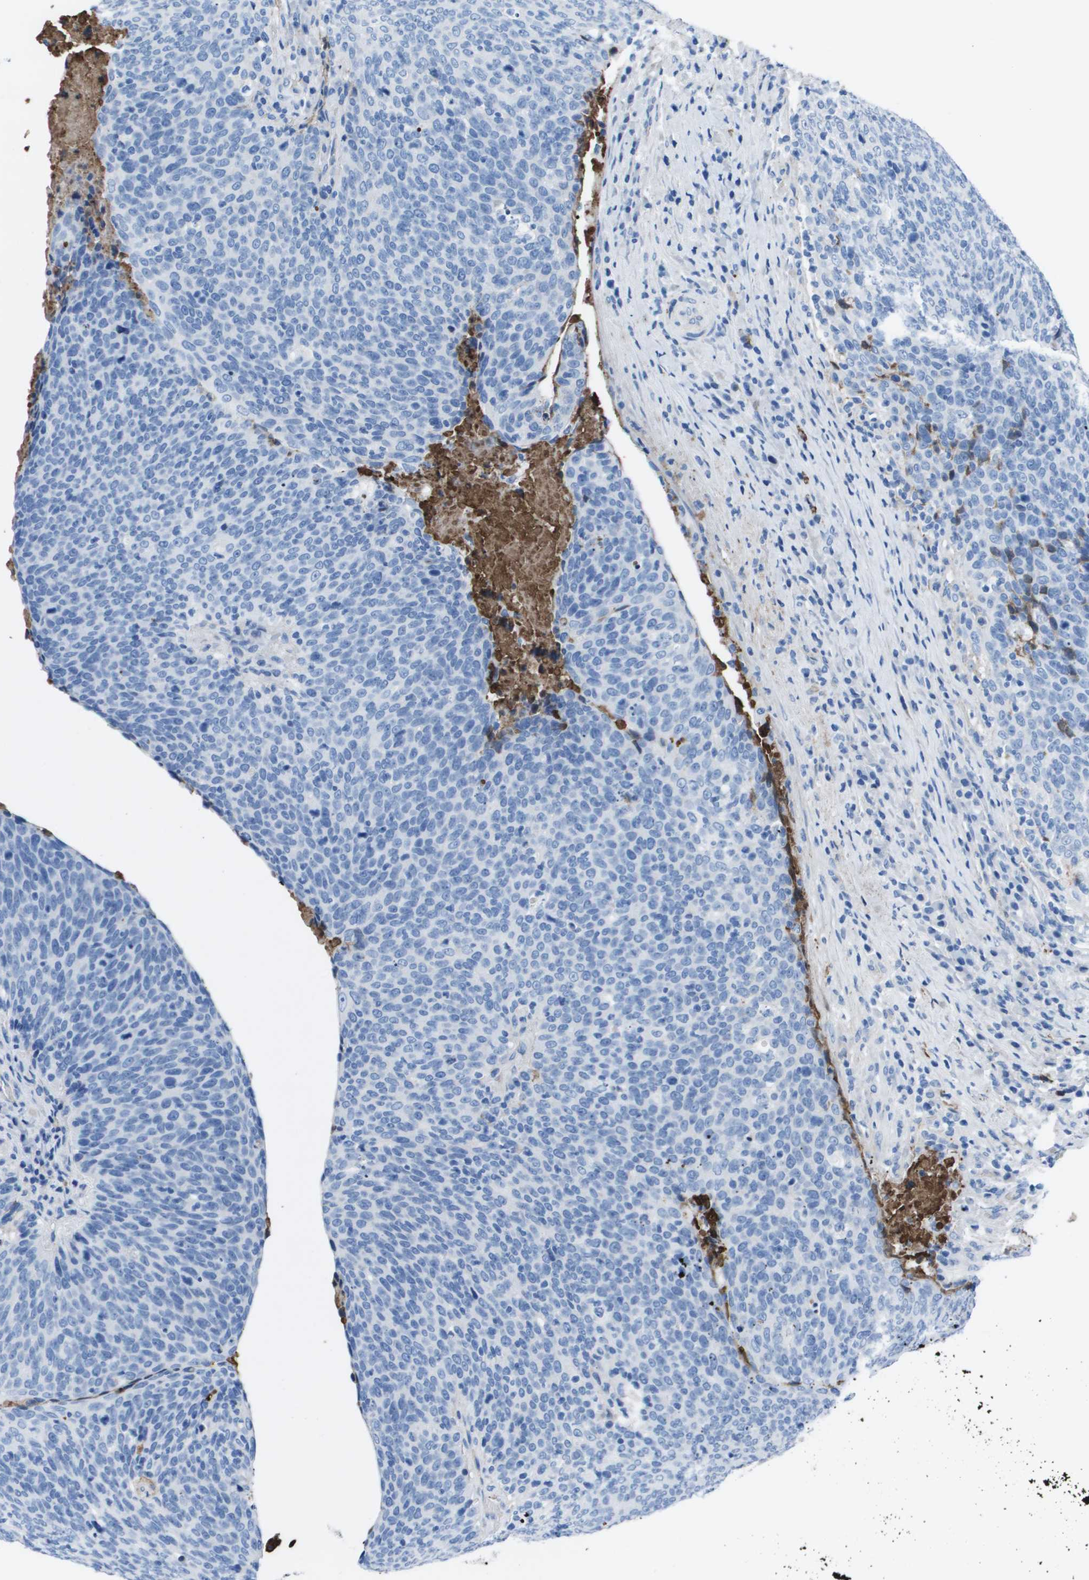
{"staining": {"intensity": "negative", "quantity": "none", "location": "none"}, "tissue": "head and neck cancer", "cell_type": "Tumor cells", "image_type": "cancer", "snomed": [{"axis": "morphology", "description": "Squamous cell carcinoma, NOS"}, {"axis": "morphology", "description": "Squamous cell carcinoma, metastatic, NOS"}, {"axis": "topography", "description": "Lymph node"}, {"axis": "topography", "description": "Head-Neck"}], "caption": "Tumor cells are negative for protein expression in human head and neck cancer (metastatic squamous cell carcinoma).", "gene": "VTN", "patient": {"sex": "male", "age": 62}}